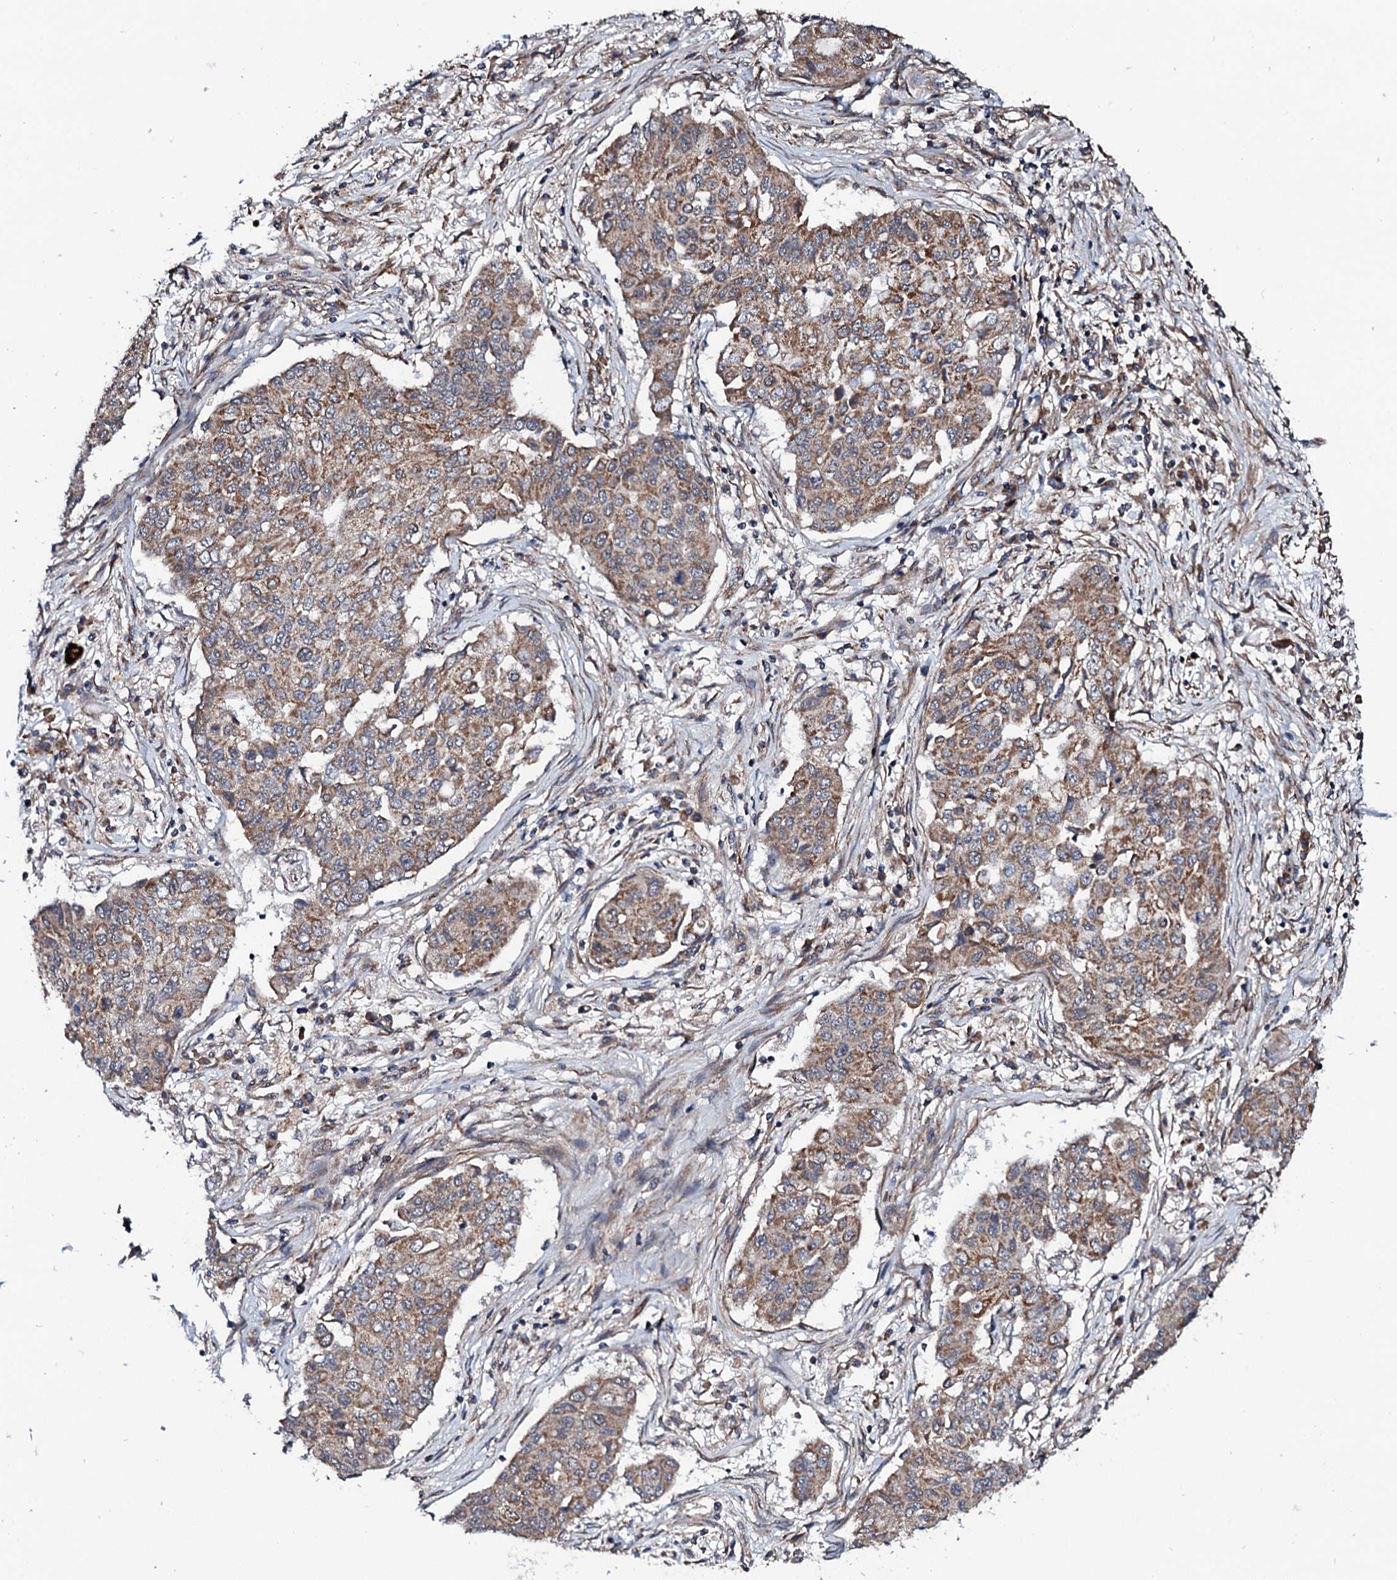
{"staining": {"intensity": "moderate", "quantity": ">75%", "location": "cytoplasmic/membranous"}, "tissue": "lung cancer", "cell_type": "Tumor cells", "image_type": "cancer", "snomed": [{"axis": "morphology", "description": "Squamous cell carcinoma, NOS"}, {"axis": "topography", "description": "Lung"}], "caption": "Lung cancer was stained to show a protein in brown. There is medium levels of moderate cytoplasmic/membranous positivity in about >75% of tumor cells.", "gene": "MTIF3", "patient": {"sex": "male", "age": 74}}